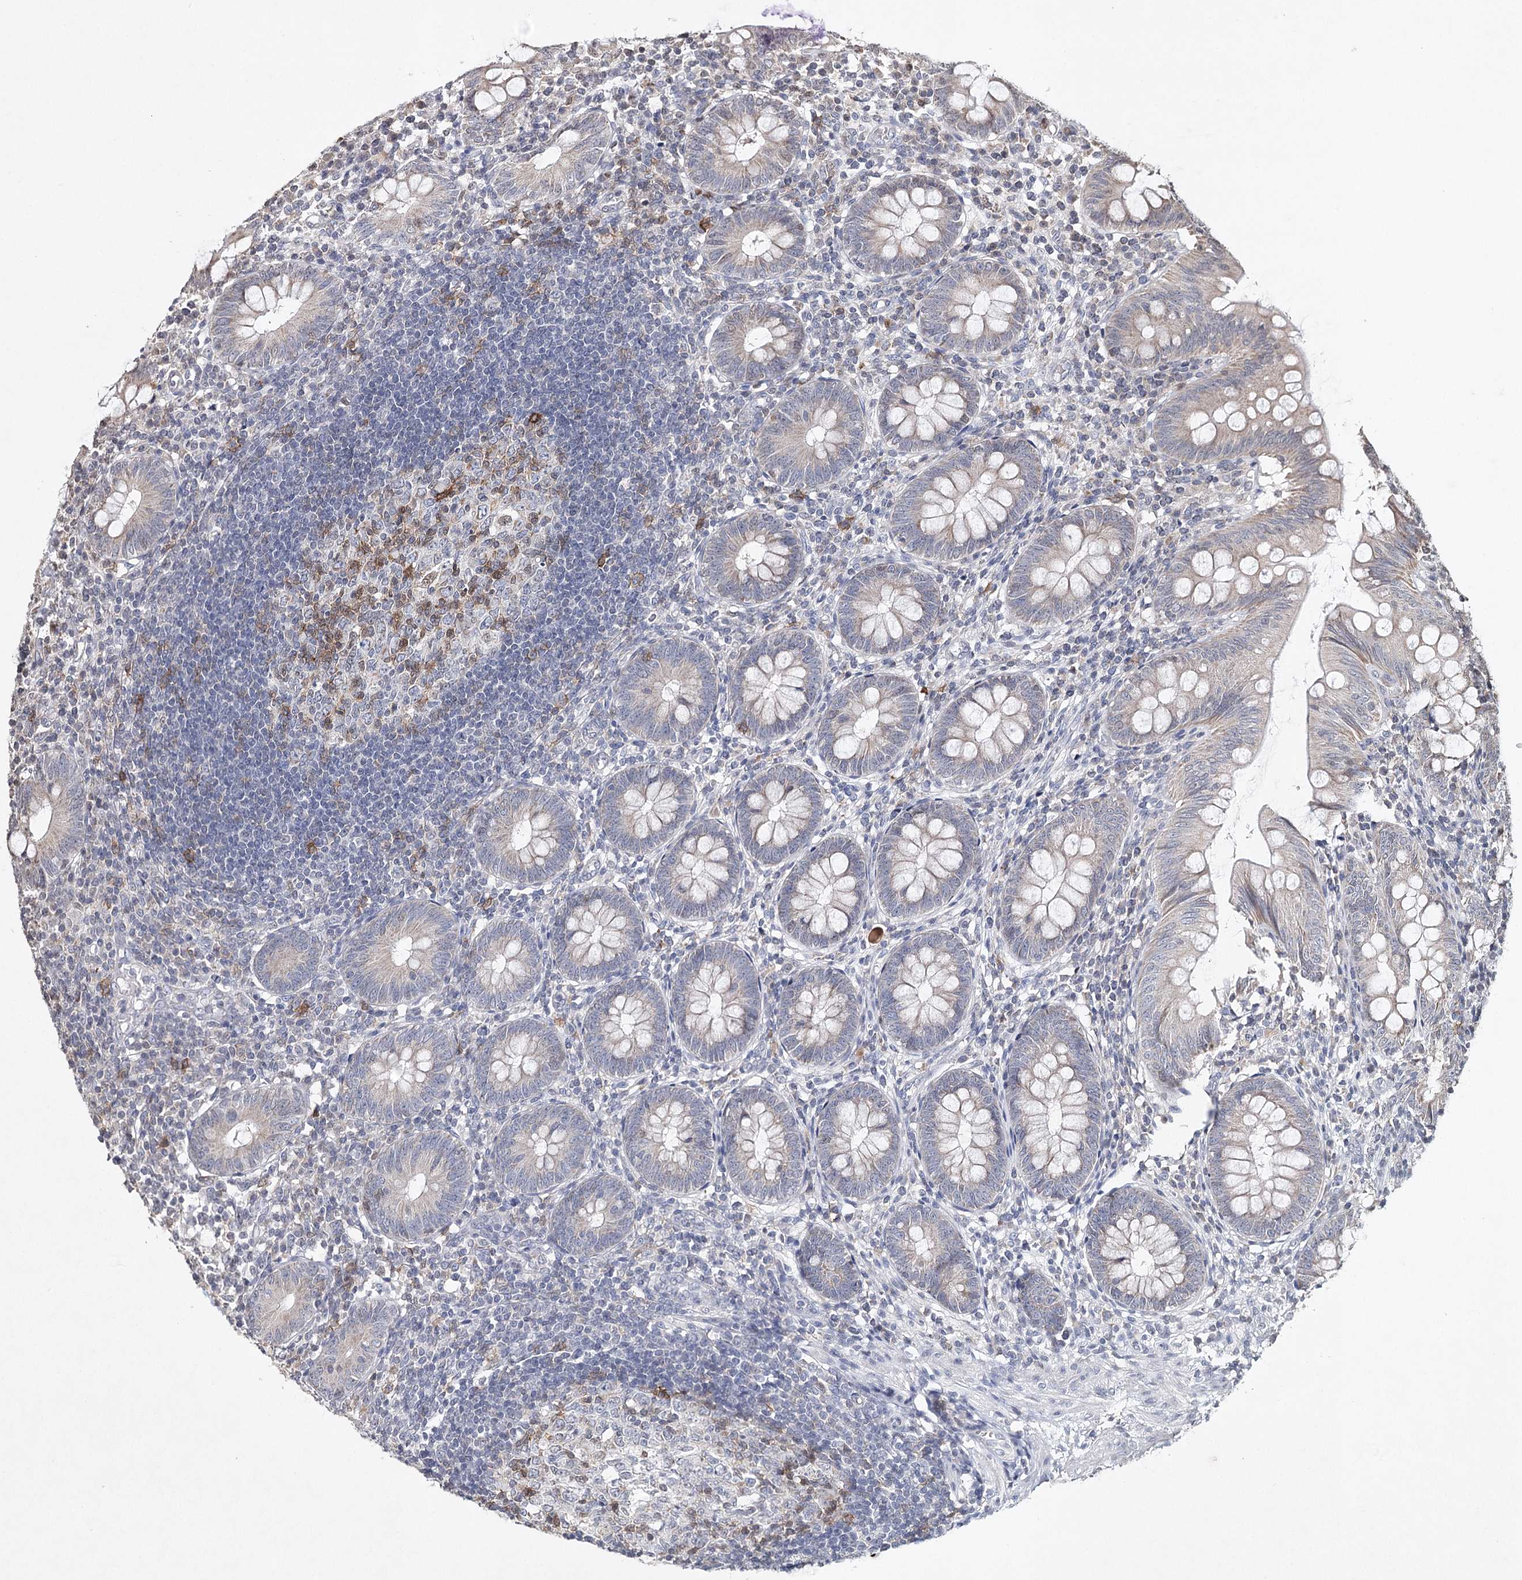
{"staining": {"intensity": "weak", "quantity": "<25%", "location": "cytoplasmic/membranous"}, "tissue": "appendix", "cell_type": "Glandular cells", "image_type": "normal", "snomed": [{"axis": "morphology", "description": "Normal tissue, NOS"}, {"axis": "topography", "description": "Appendix"}], "caption": "The histopathology image demonstrates no staining of glandular cells in normal appendix.", "gene": "ICOS", "patient": {"sex": "male", "age": 14}}